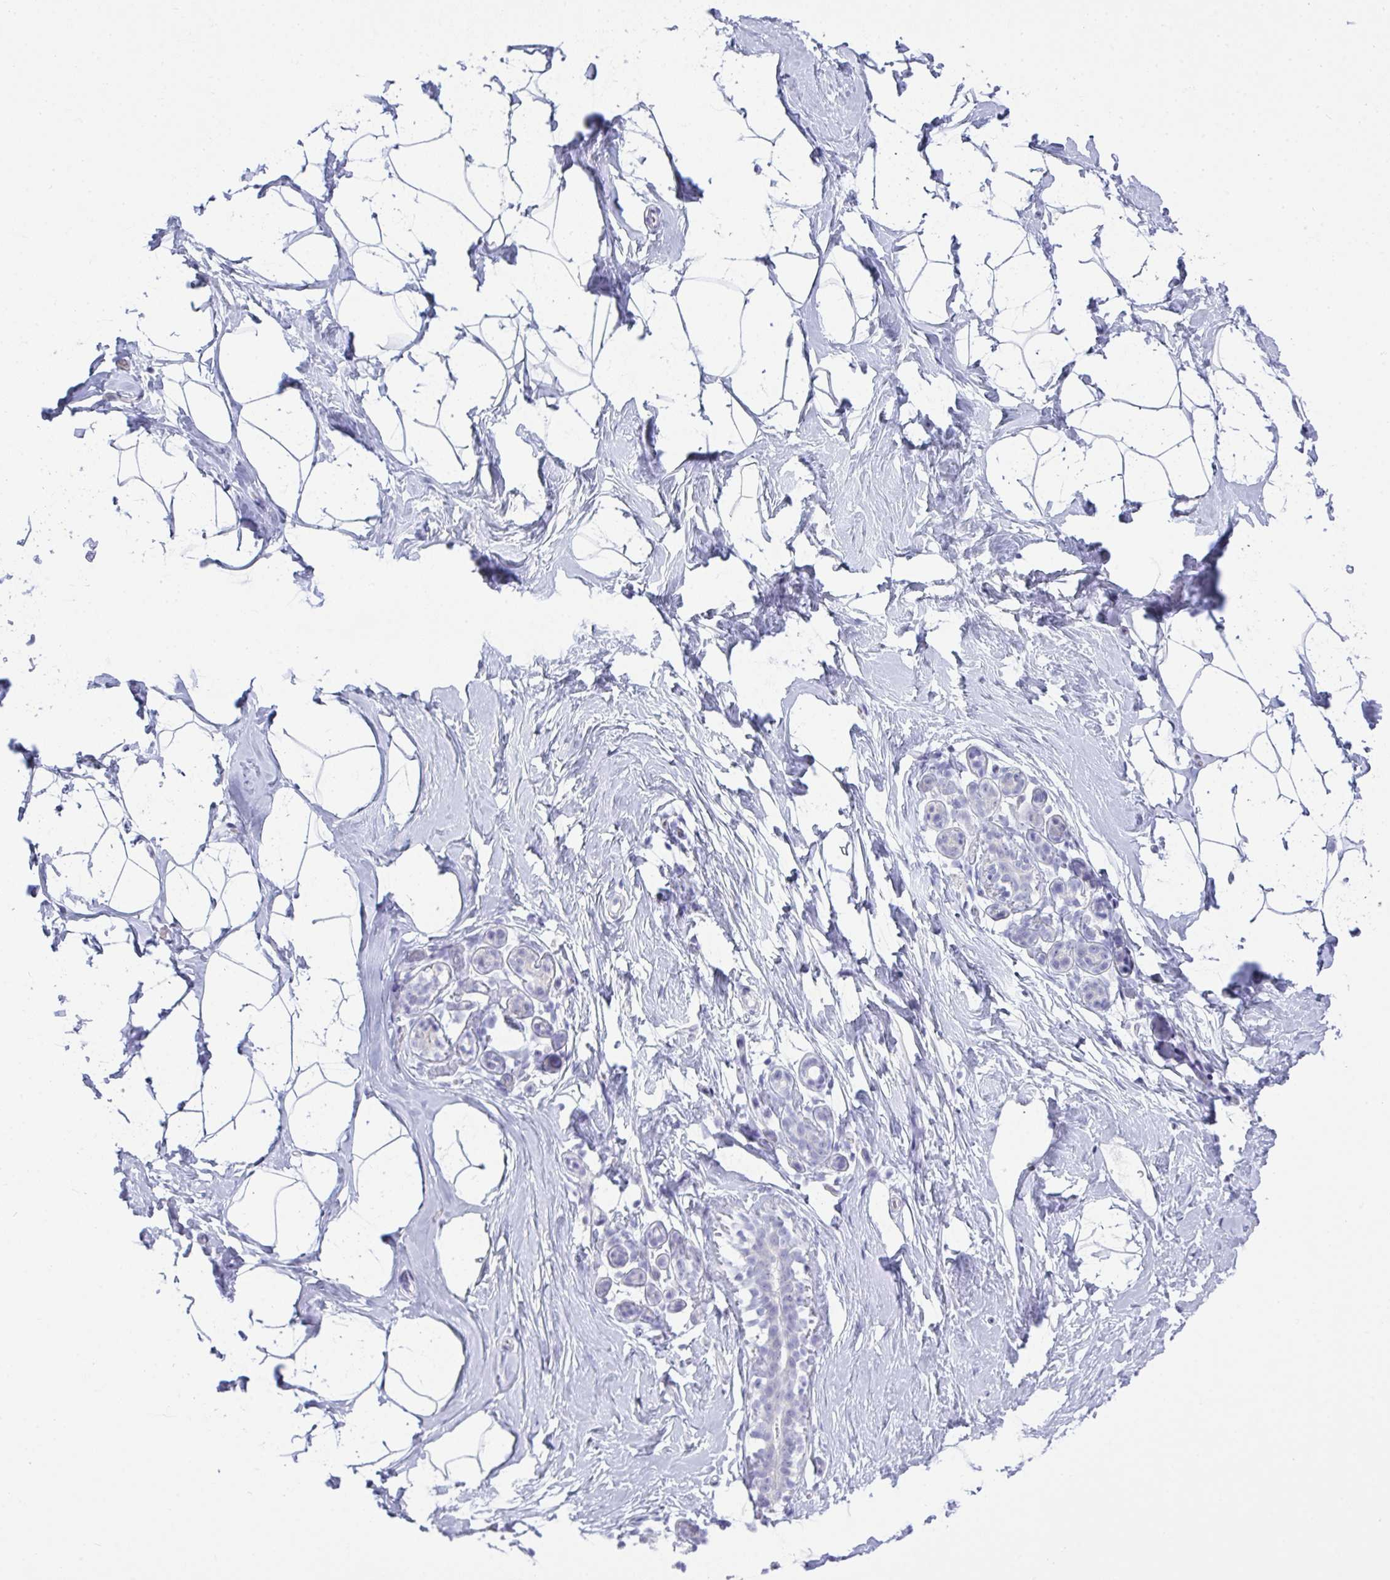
{"staining": {"intensity": "negative", "quantity": "none", "location": "none"}, "tissue": "breast", "cell_type": "Adipocytes", "image_type": "normal", "snomed": [{"axis": "morphology", "description": "Normal tissue, NOS"}, {"axis": "topography", "description": "Breast"}], "caption": "Photomicrograph shows no protein expression in adipocytes of benign breast. (DAB immunohistochemistry visualized using brightfield microscopy, high magnification).", "gene": "GSDMB", "patient": {"sex": "female", "age": 32}}